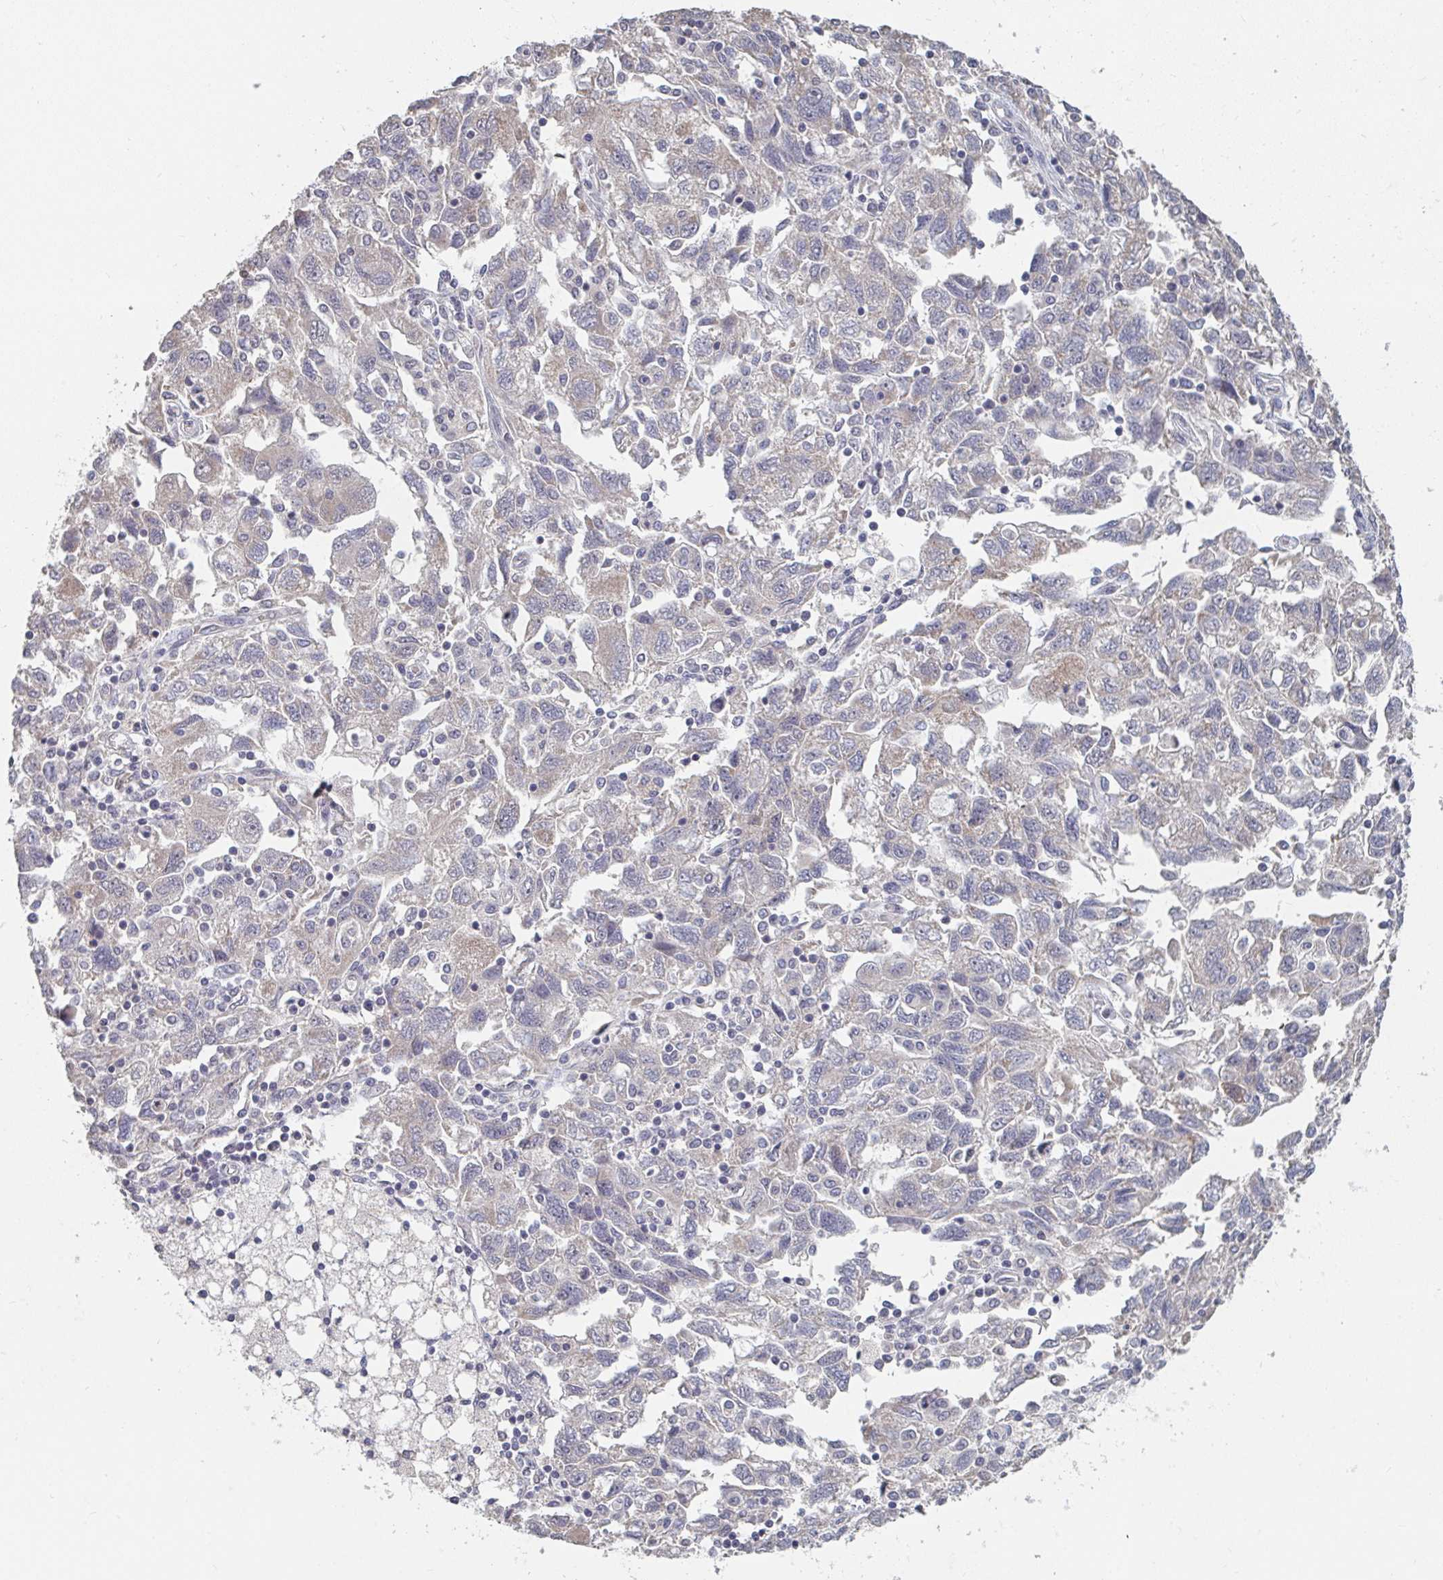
{"staining": {"intensity": "weak", "quantity": "25%-75%", "location": "cytoplasmic/membranous"}, "tissue": "ovarian cancer", "cell_type": "Tumor cells", "image_type": "cancer", "snomed": [{"axis": "morphology", "description": "Carcinoma, NOS"}, {"axis": "morphology", "description": "Cystadenocarcinoma, serous, NOS"}, {"axis": "topography", "description": "Ovary"}], "caption": "An immunohistochemistry (IHC) micrograph of neoplastic tissue is shown. Protein staining in brown shows weak cytoplasmic/membranous positivity in ovarian serous cystadenocarcinoma within tumor cells. (brown staining indicates protein expression, while blue staining denotes nuclei).", "gene": "LIX1", "patient": {"sex": "female", "age": 69}}